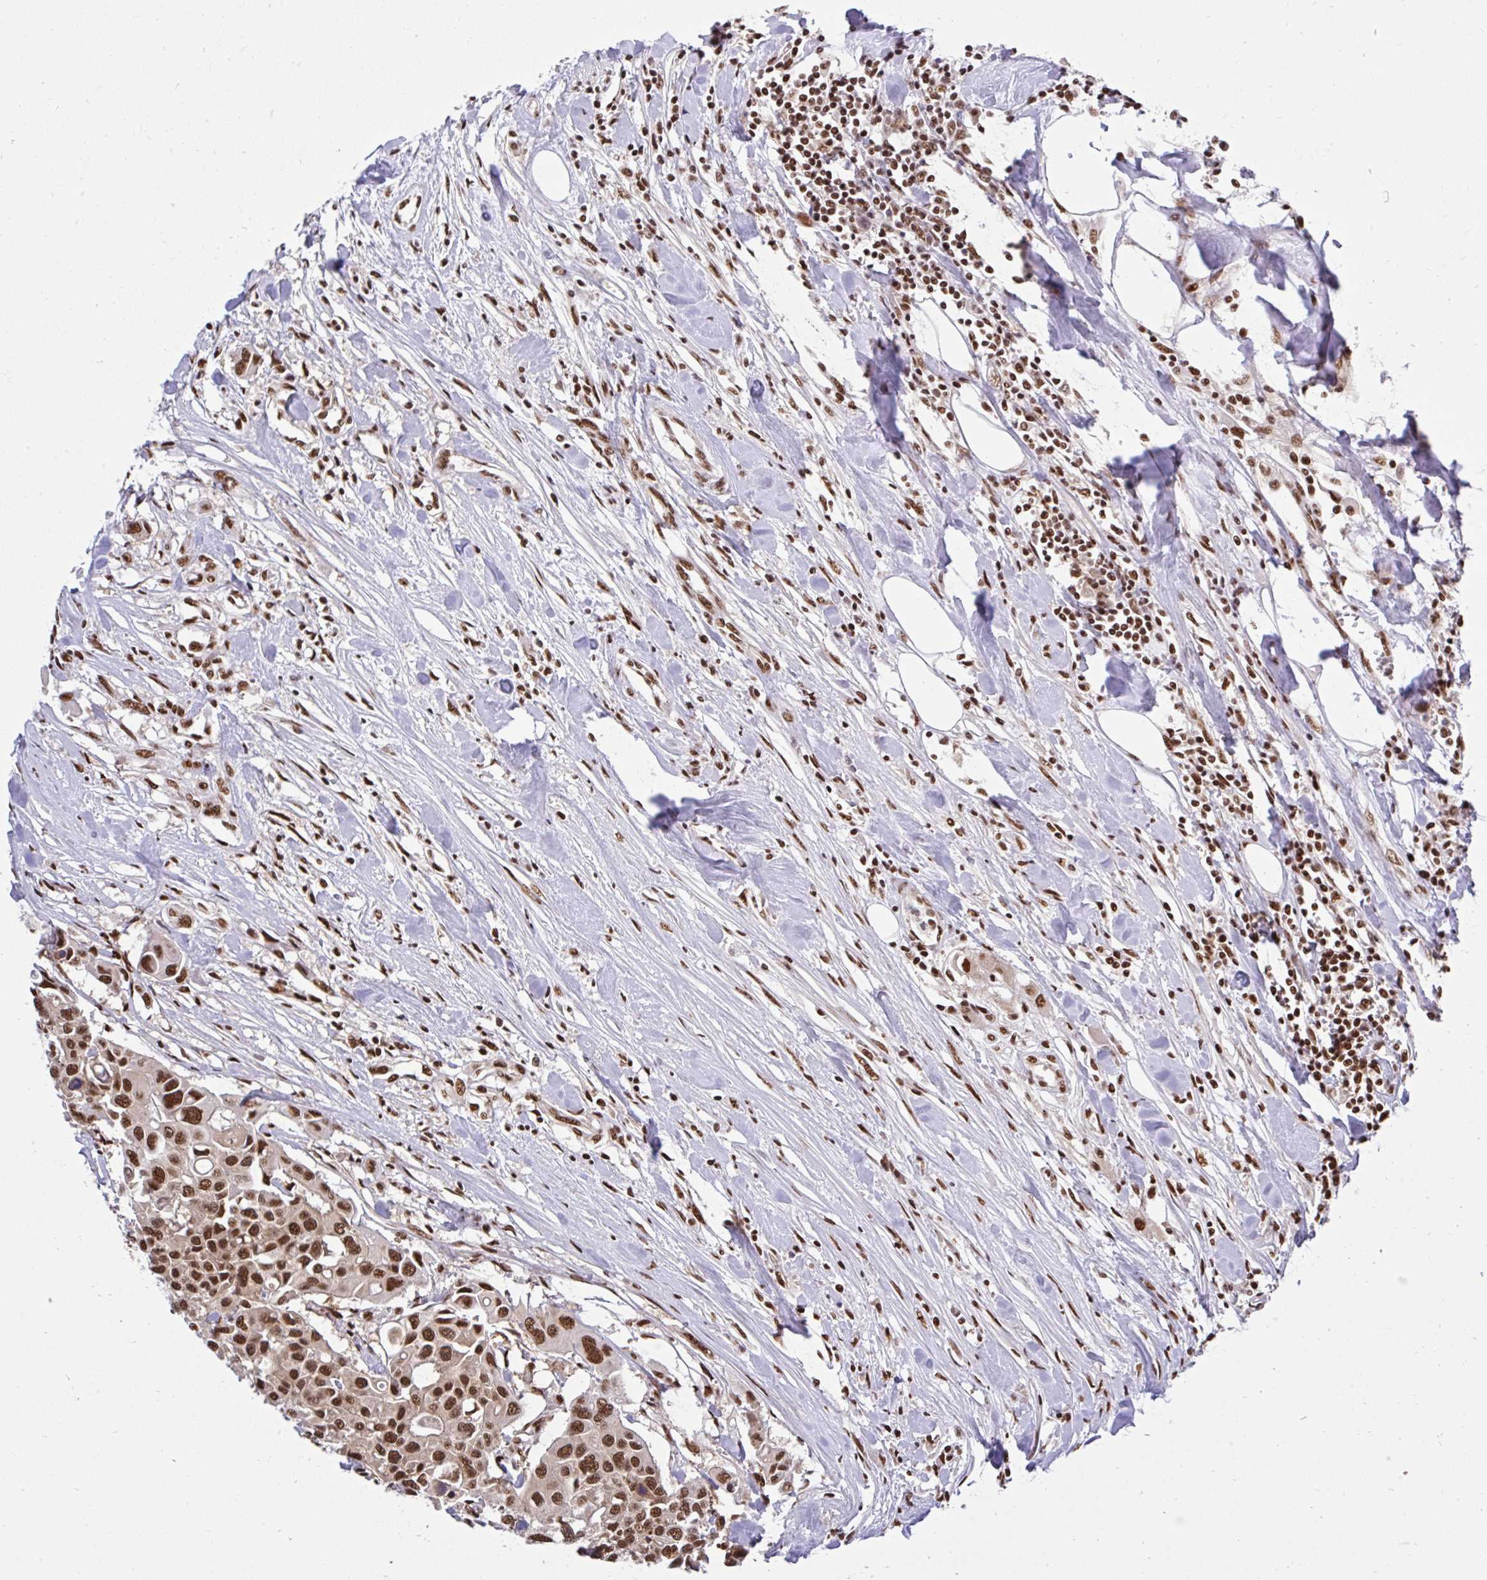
{"staining": {"intensity": "moderate", "quantity": ">75%", "location": "nuclear"}, "tissue": "colorectal cancer", "cell_type": "Tumor cells", "image_type": "cancer", "snomed": [{"axis": "morphology", "description": "Adenocarcinoma, NOS"}, {"axis": "topography", "description": "Colon"}], "caption": "The photomicrograph exhibits a brown stain indicating the presence of a protein in the nuclear of tumor cells in colorectal cancer.", "gene": "ABCA9", "patient": {"sex": "male", "age": 77}}